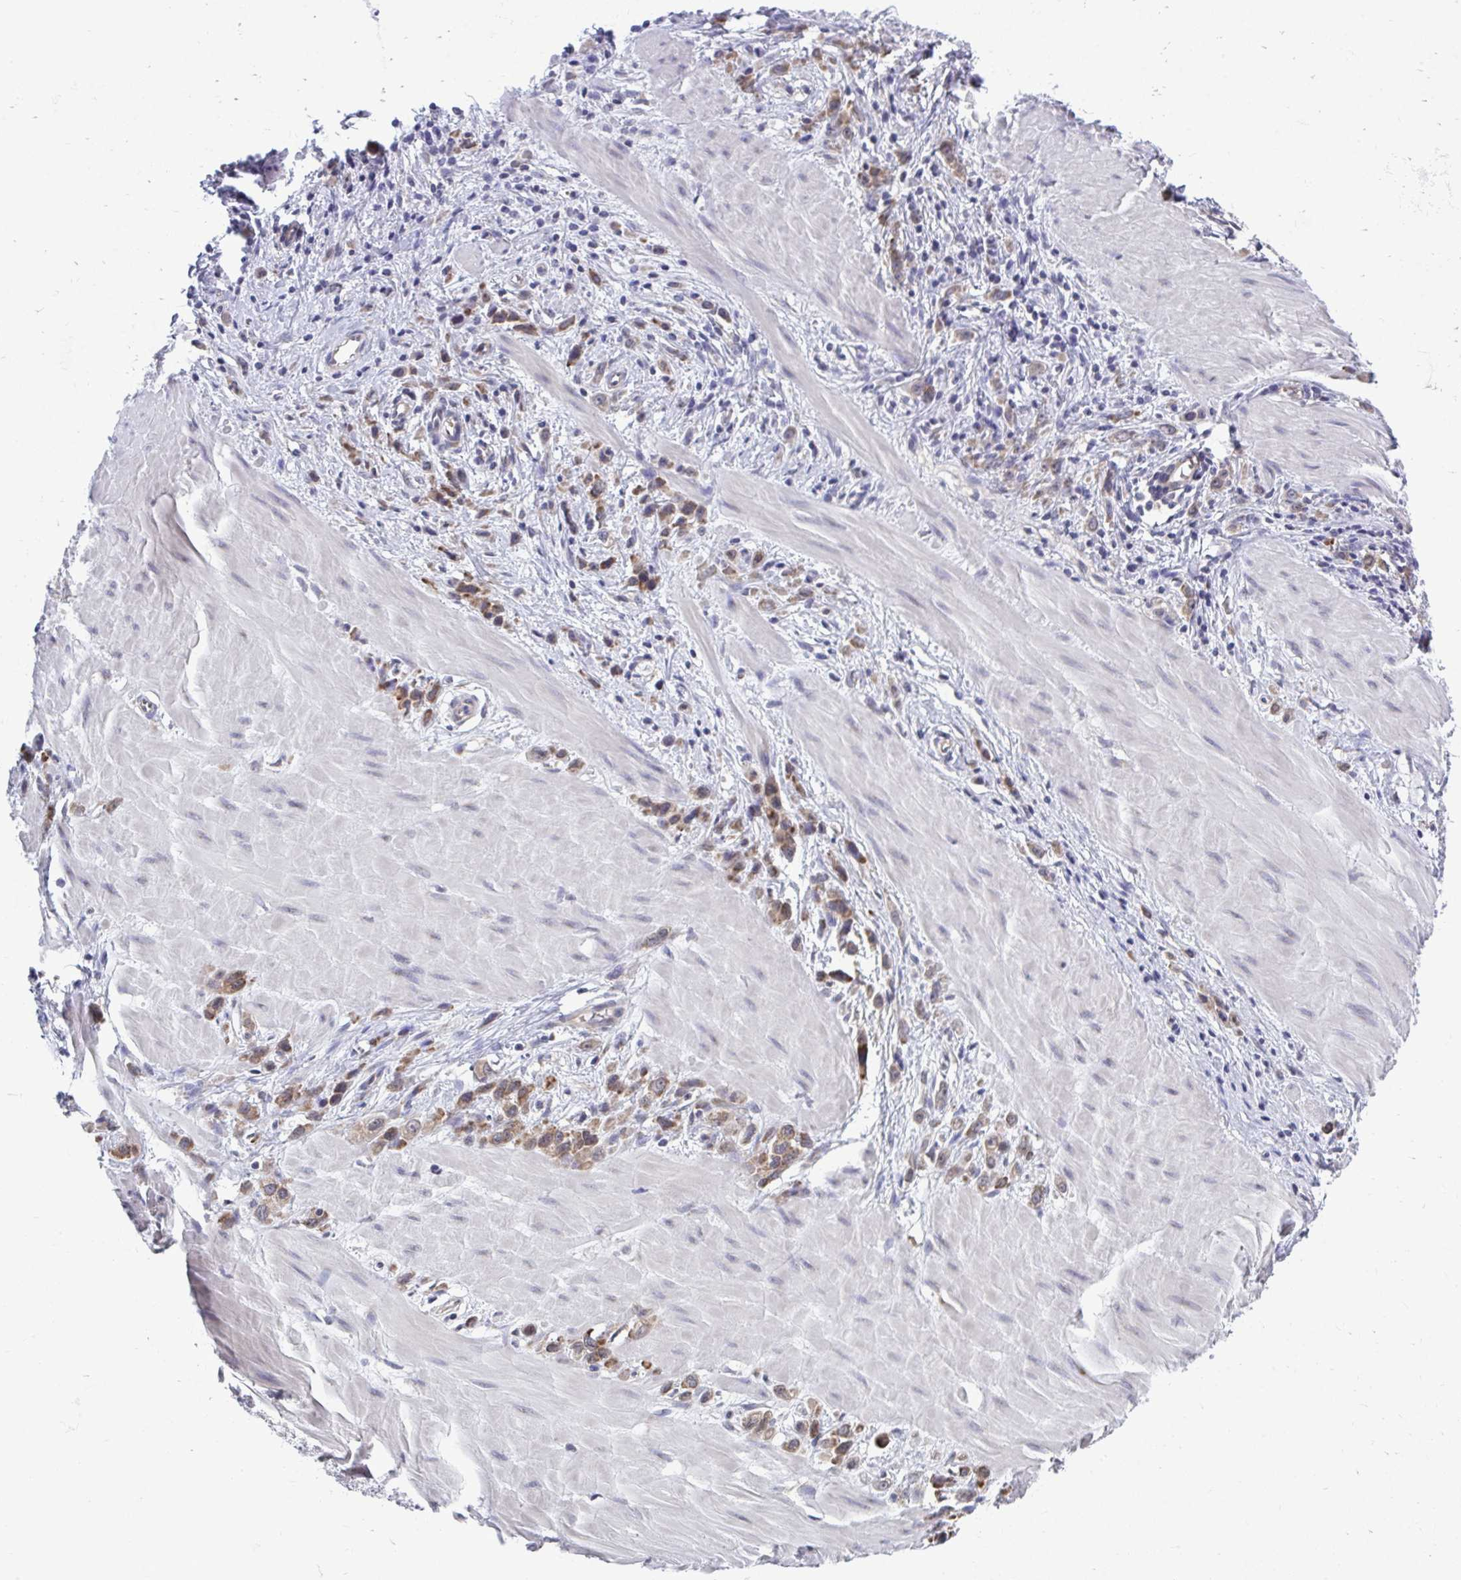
{"staining": {"intensity": "moderate", "quantity": ">75%", "location": "cytoplasmic/membranous"}, "tissue": "stomach cancer", "cell_type": "Tumor cells", "image_type": "cancer", "snomed": [{"axis": "morphology", "description": "Adenocarcinoma, NOS"}, {"axis": "topography", "description": "Stomach"}], "caption": "Protein expression analysis of human adenocarcinoma (stomach) reveals moderate cytoplasmic/membranous expression in approximately >75% of tumor cells.", "gene": "SELENON", "patient": {"sex": "male", "age": 47}}